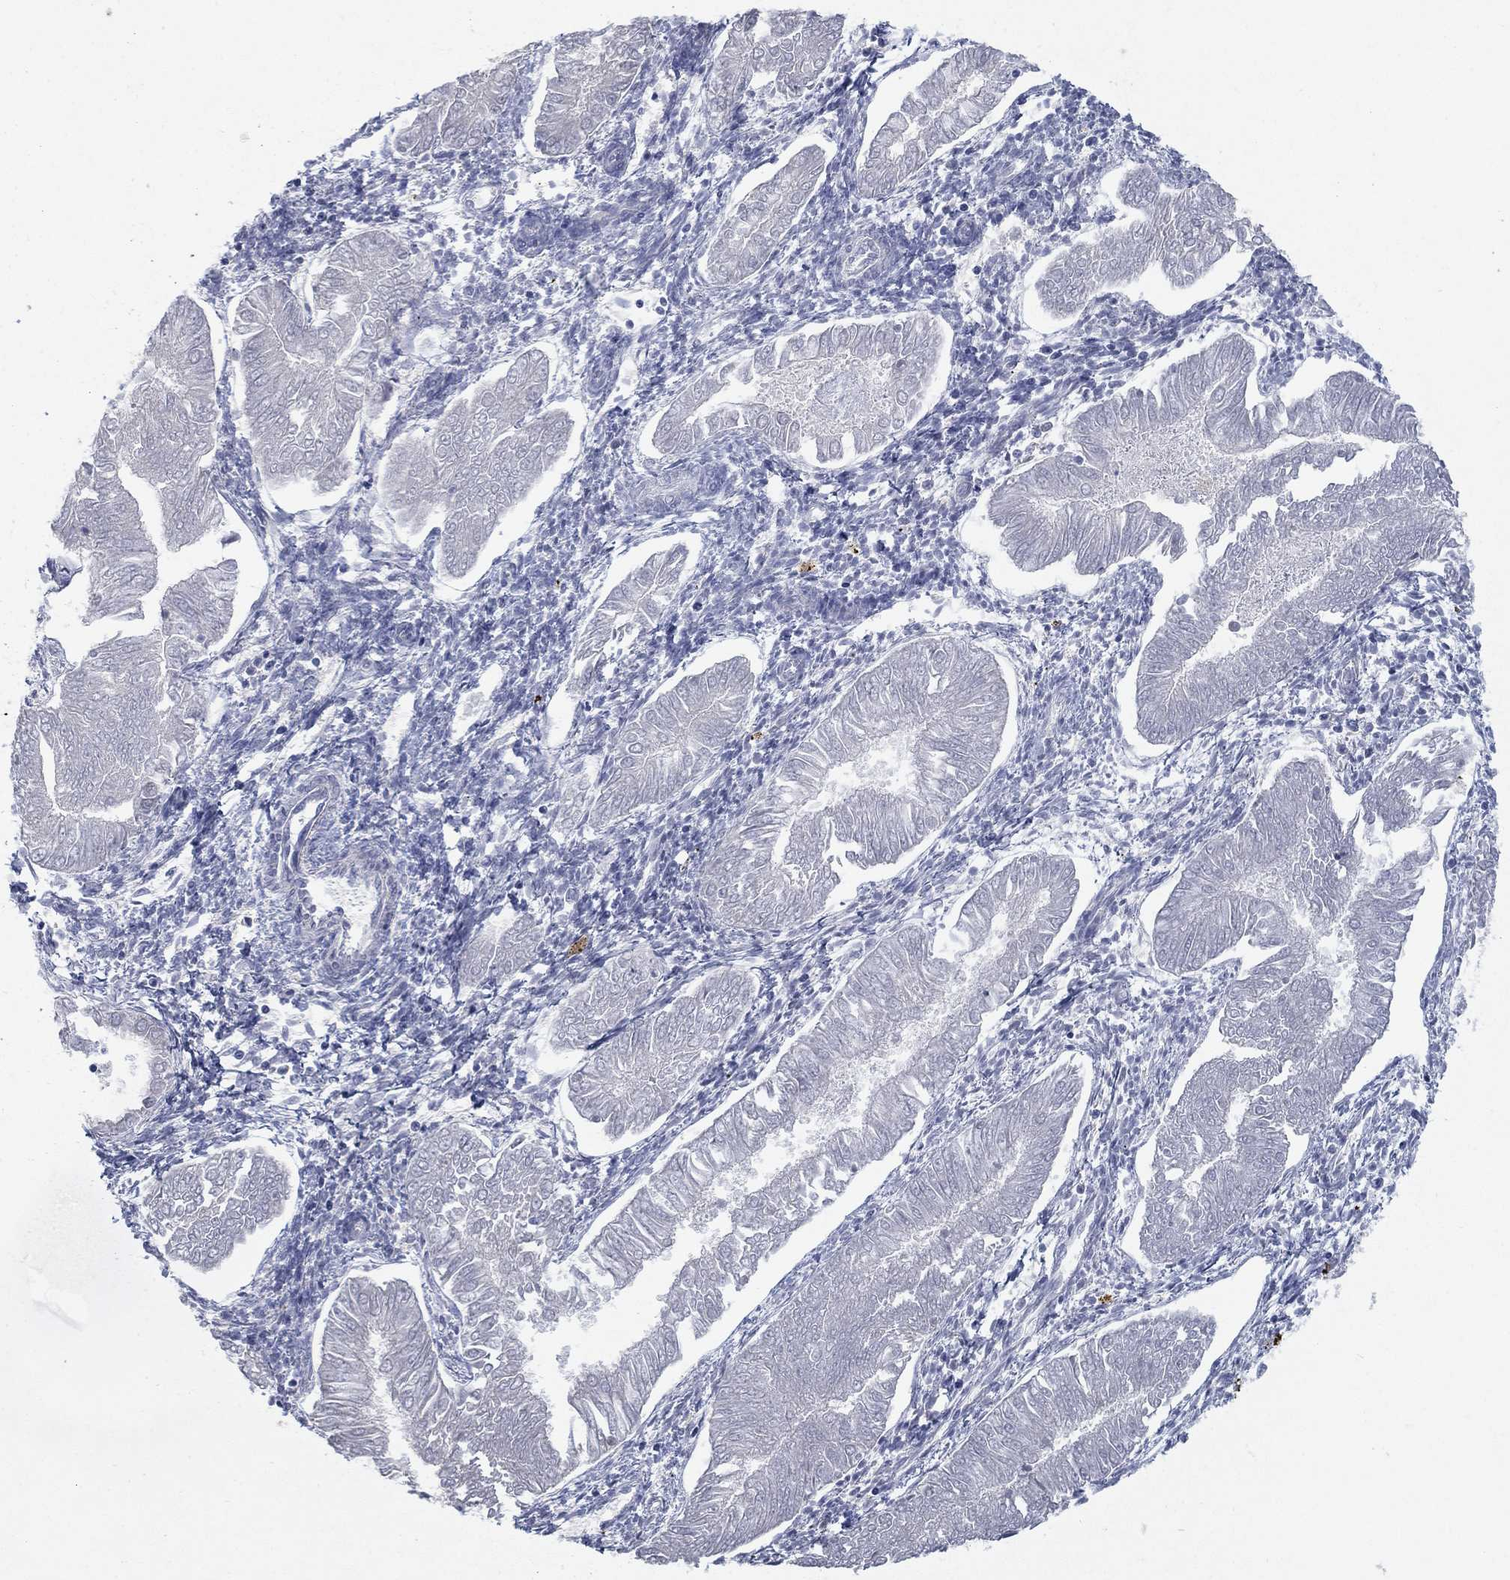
{"staining": {"intensity": "negative", "quantity": "none", "location": "none"}, "tissue": "endometrial cancer", "cell_type": "Tumor cells", "image_type": "cancer", "snomed": [{"axis": "morphology", "description": "Adenocarcinoma, NOS"}, {"axis": "topography", "description": "Endometrium"}], "caption": "There is no significant staining in tumor cells of endometrial cancer (adenocarcinoma).", "gene": "TMEM249", "patient": {"sex": "female", "age": 53}}